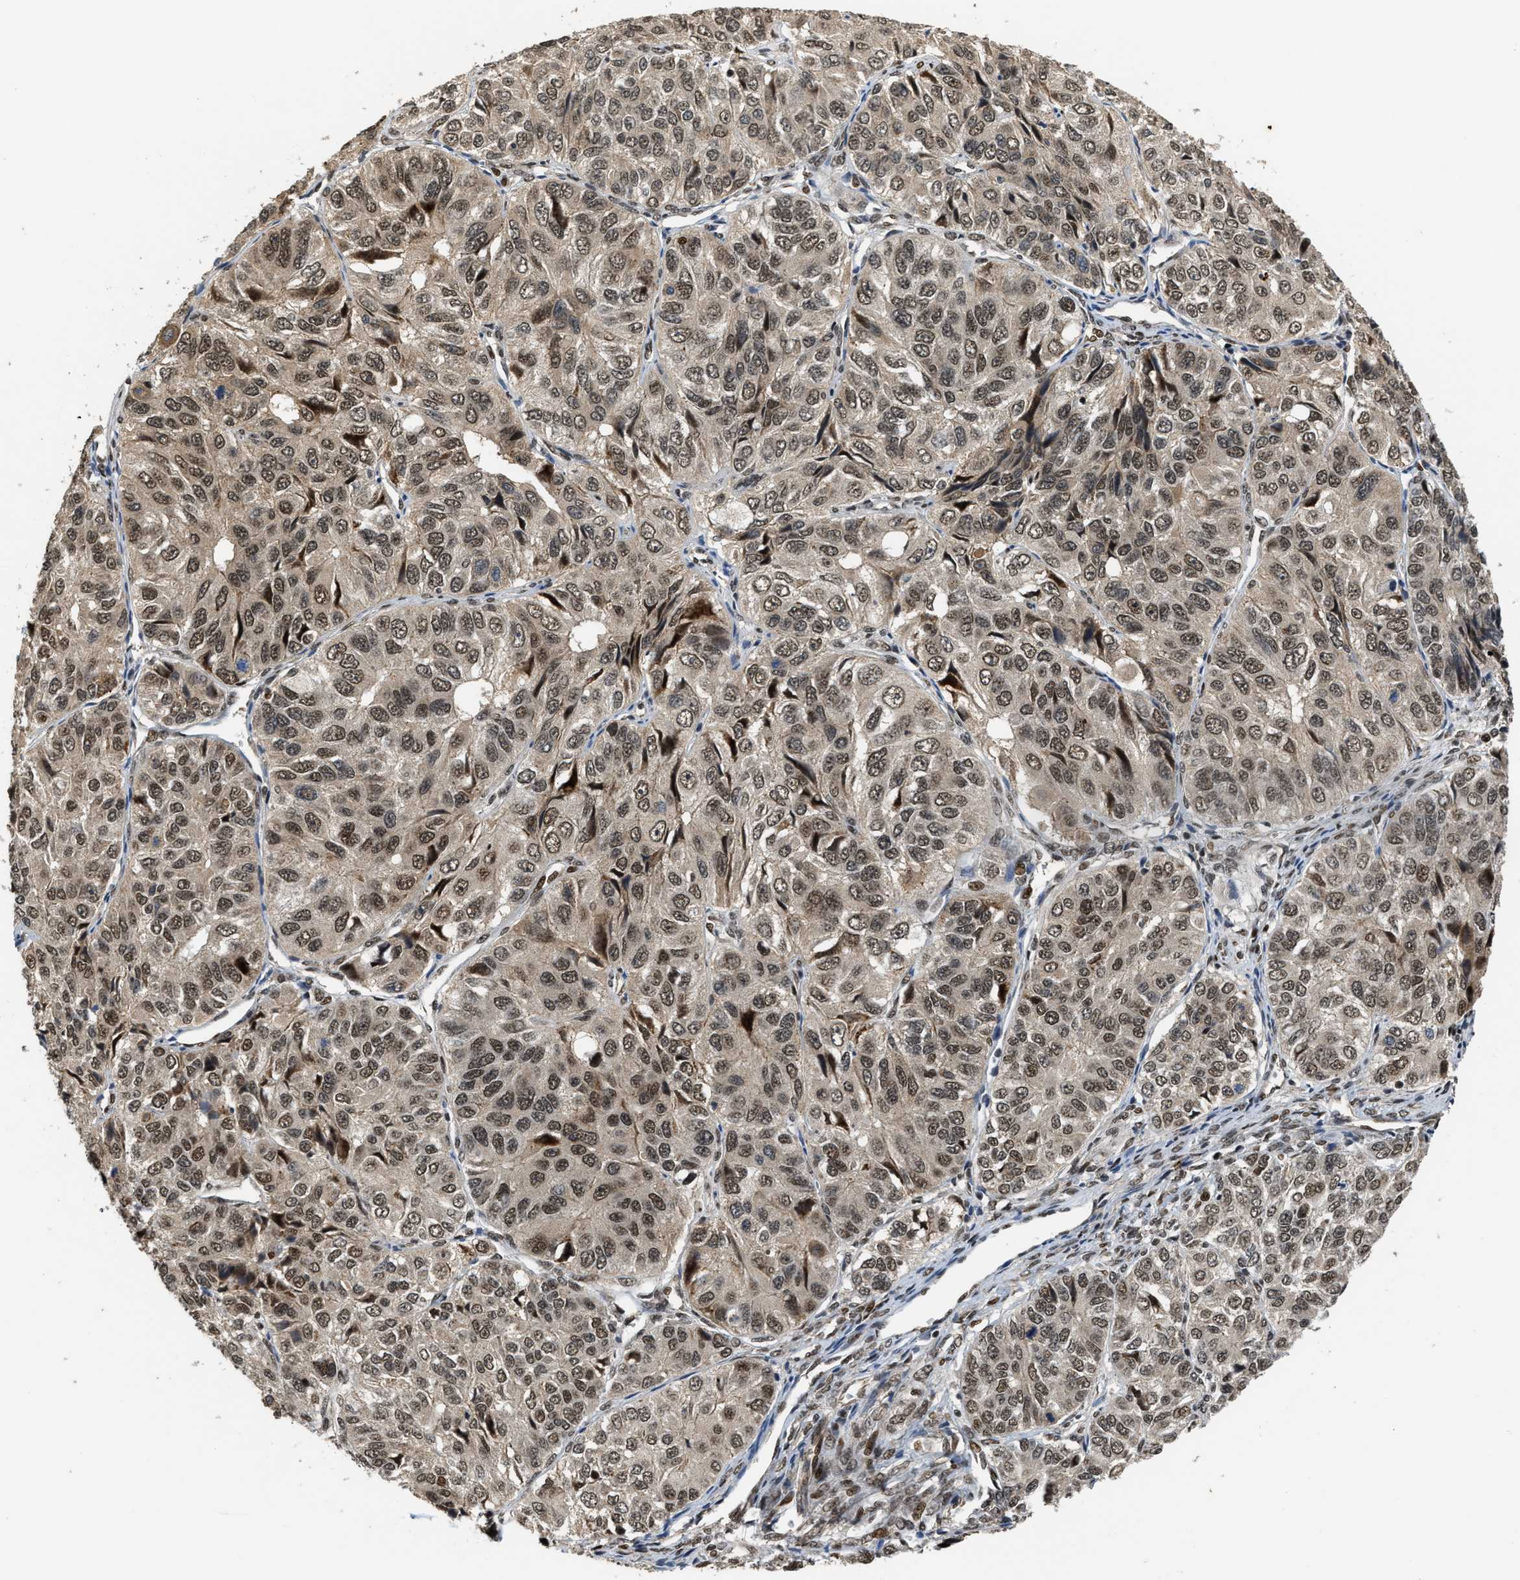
{"staining": {"intensity": "moderate", "quantity": ">75%", "location": "nuclear"}, "tissue": "ovarian cancer", "cell_type": "Tumor cells", "image_type": "cancer", "snomed": [{"axis": "morphology", "description": "Carcinoma, endometroid"}, {"axis": "topography", "description": "Ovary"}], "caption": "Protein staining of endometroid carcinoma (ovarian) tissue demonstrates moderate nuclear positivity in about >75% of tumor cells.", "gene": "SERTAD2", "patient": {"sex": "female", "age": 51}}